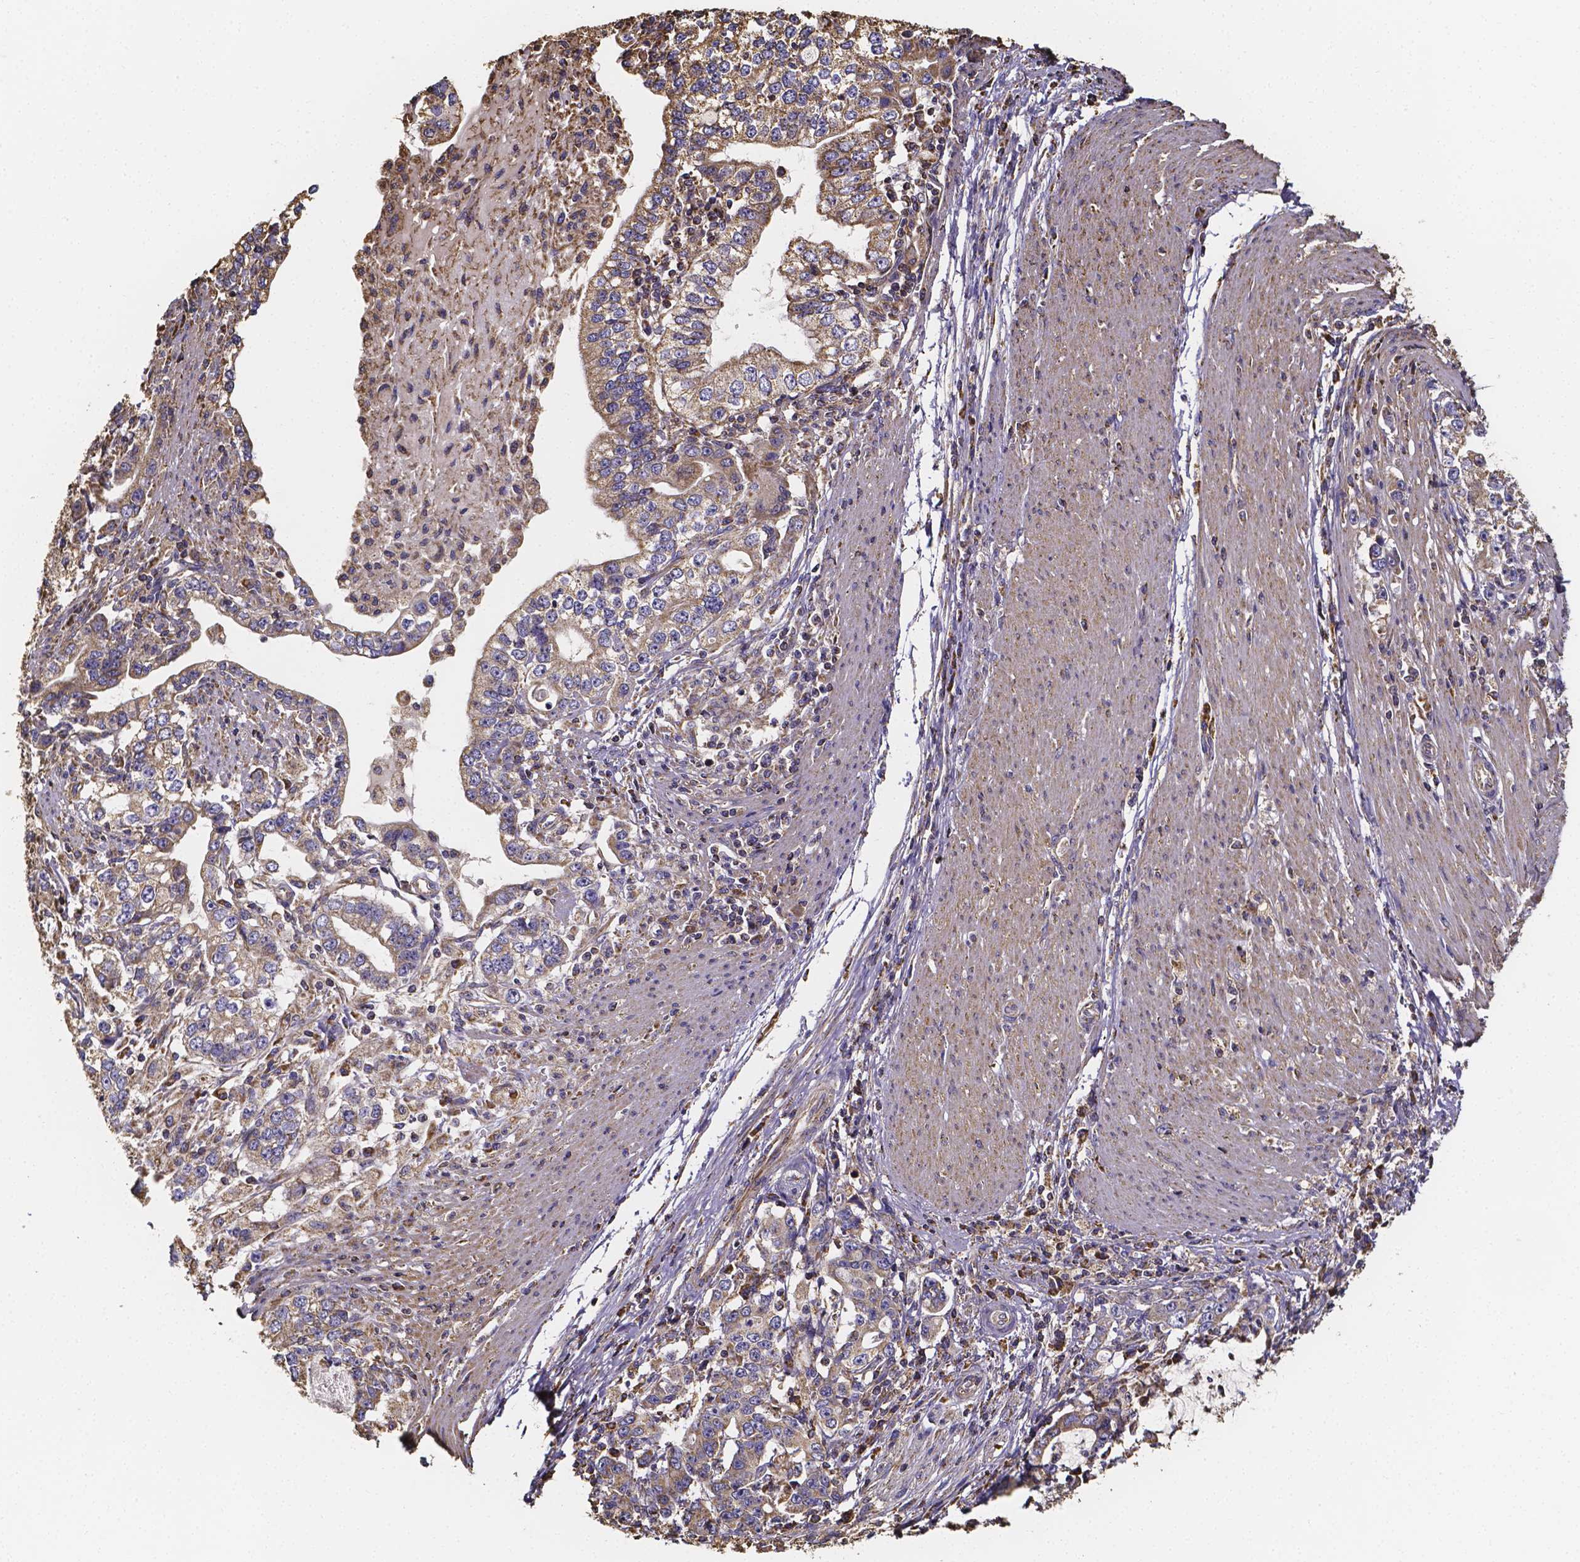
{"staining": {"intensity": "weak", "quantity": ">75%", "location": "cytoplasmic/membranous"}, "tissue": "stomach cancer", "cell_type": "Tumor cells", "image_type": "cancer", "snomed": [{"axis": "morphology", "description": "Adenocarcinoma, NOS"}, {"axis": "topography", "description": "Stomach, lower"}], "caption": "Protein analysis of stomach cancer tissue demonstrates weak cytoplasmic/membranous staining in approximately >75% of tumor cells. The staining was performed using DAB (3,3'-diaminobenzidine) to visualize the protein expression in brown, while the nuclei were stained in blue with hematoxylin (Magnification: 20x).", "gene": "SLC35D2", "patient": {"sex": "female", "age": 72}}